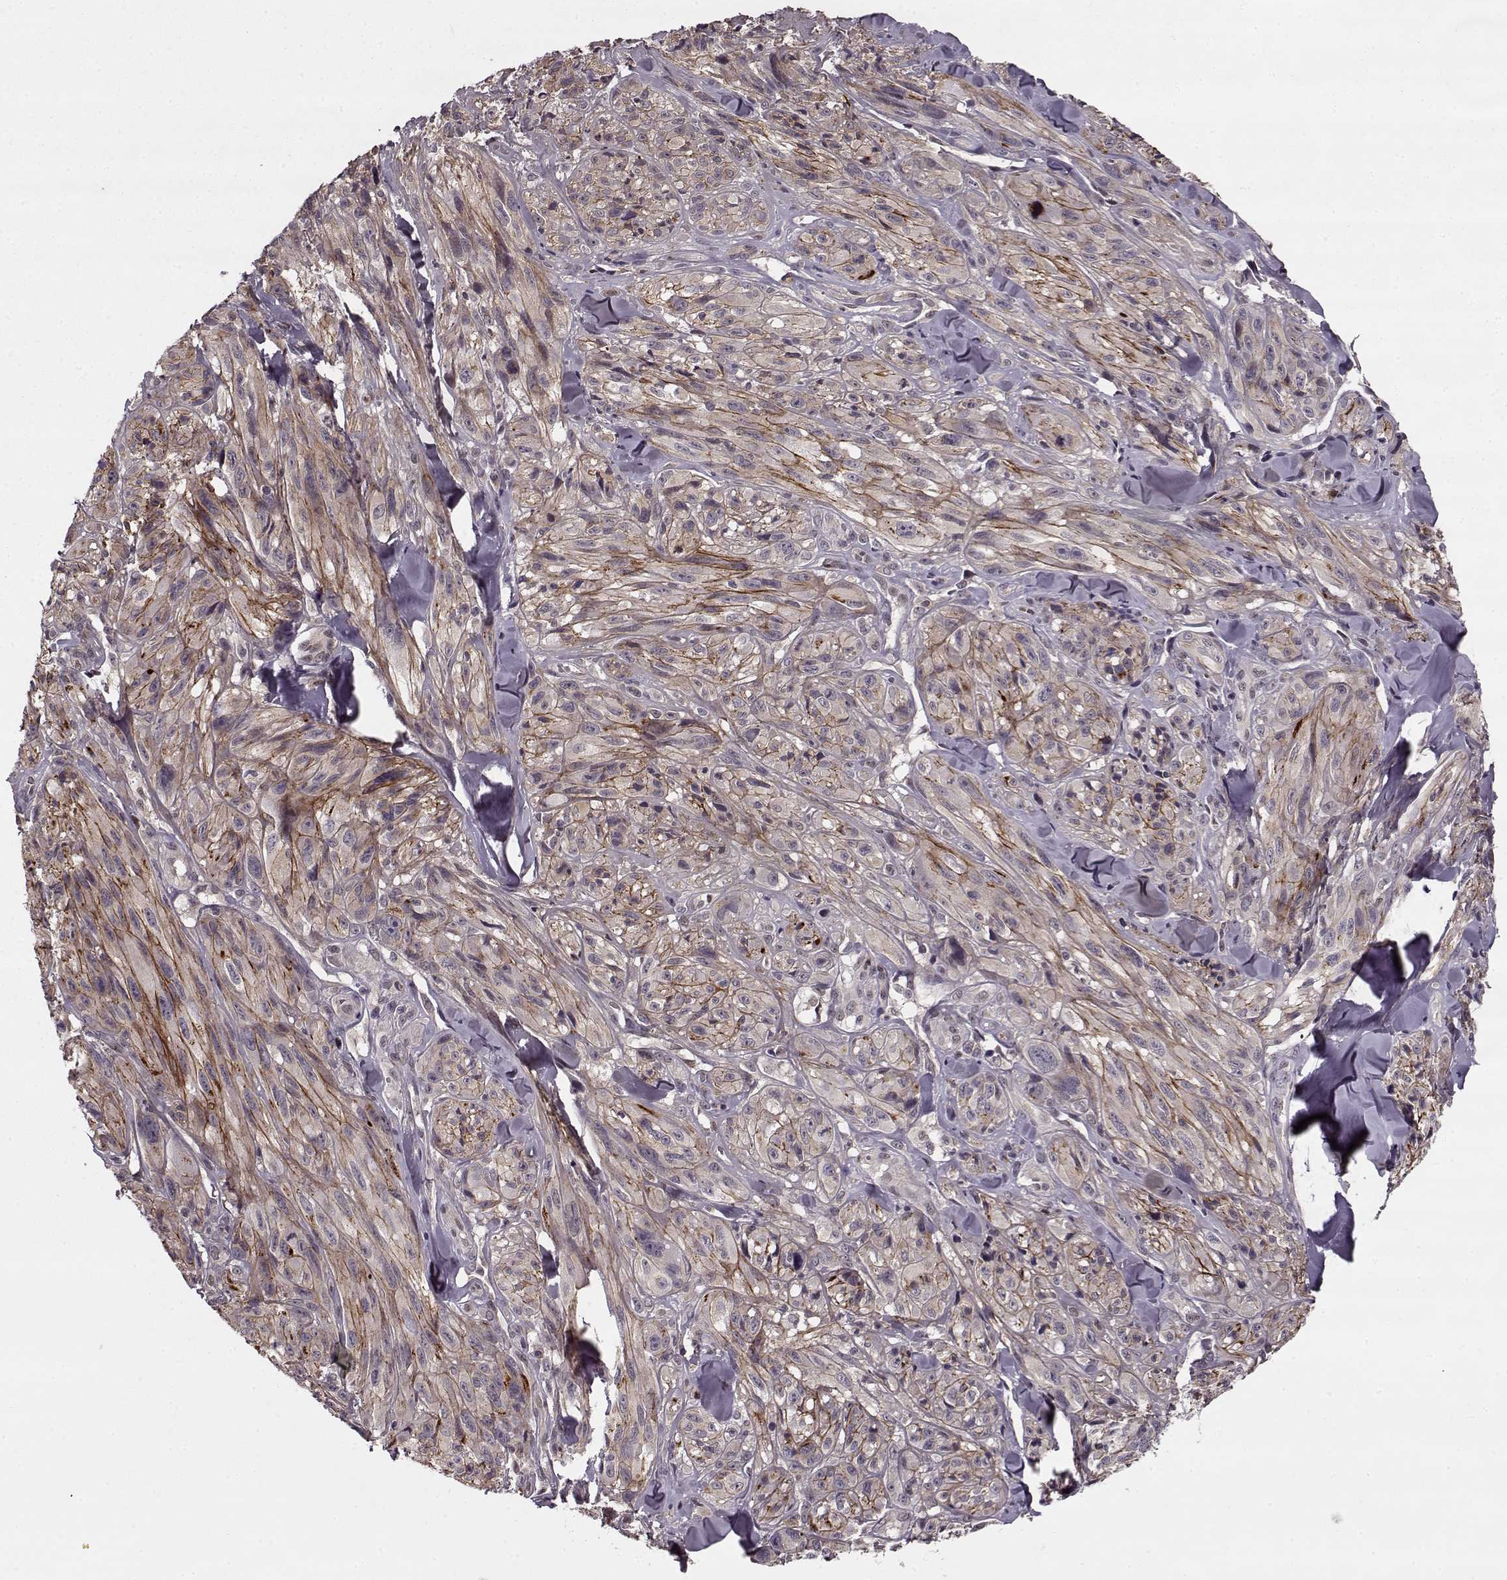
{"staining": {"intensity": "strong", "quantity": "<25%", "location": "cytoplasmic/membranous"}, "tissue": "melanoma", "cell_type": "Tumor cells", "image_type": "cancer", "snomed": [{"axis": "morphology", "description": "Malignant melanoma, NOS"}, {"axis": "topography", "description": "Skin"}], "caption": "A histopathology image of melanoma stained for a protein exhibits strong cytoplasmic/membranous brown staining in tumor cells.", "gene": "DENND4B", "patient": {"sex": "male", "age": 67}}